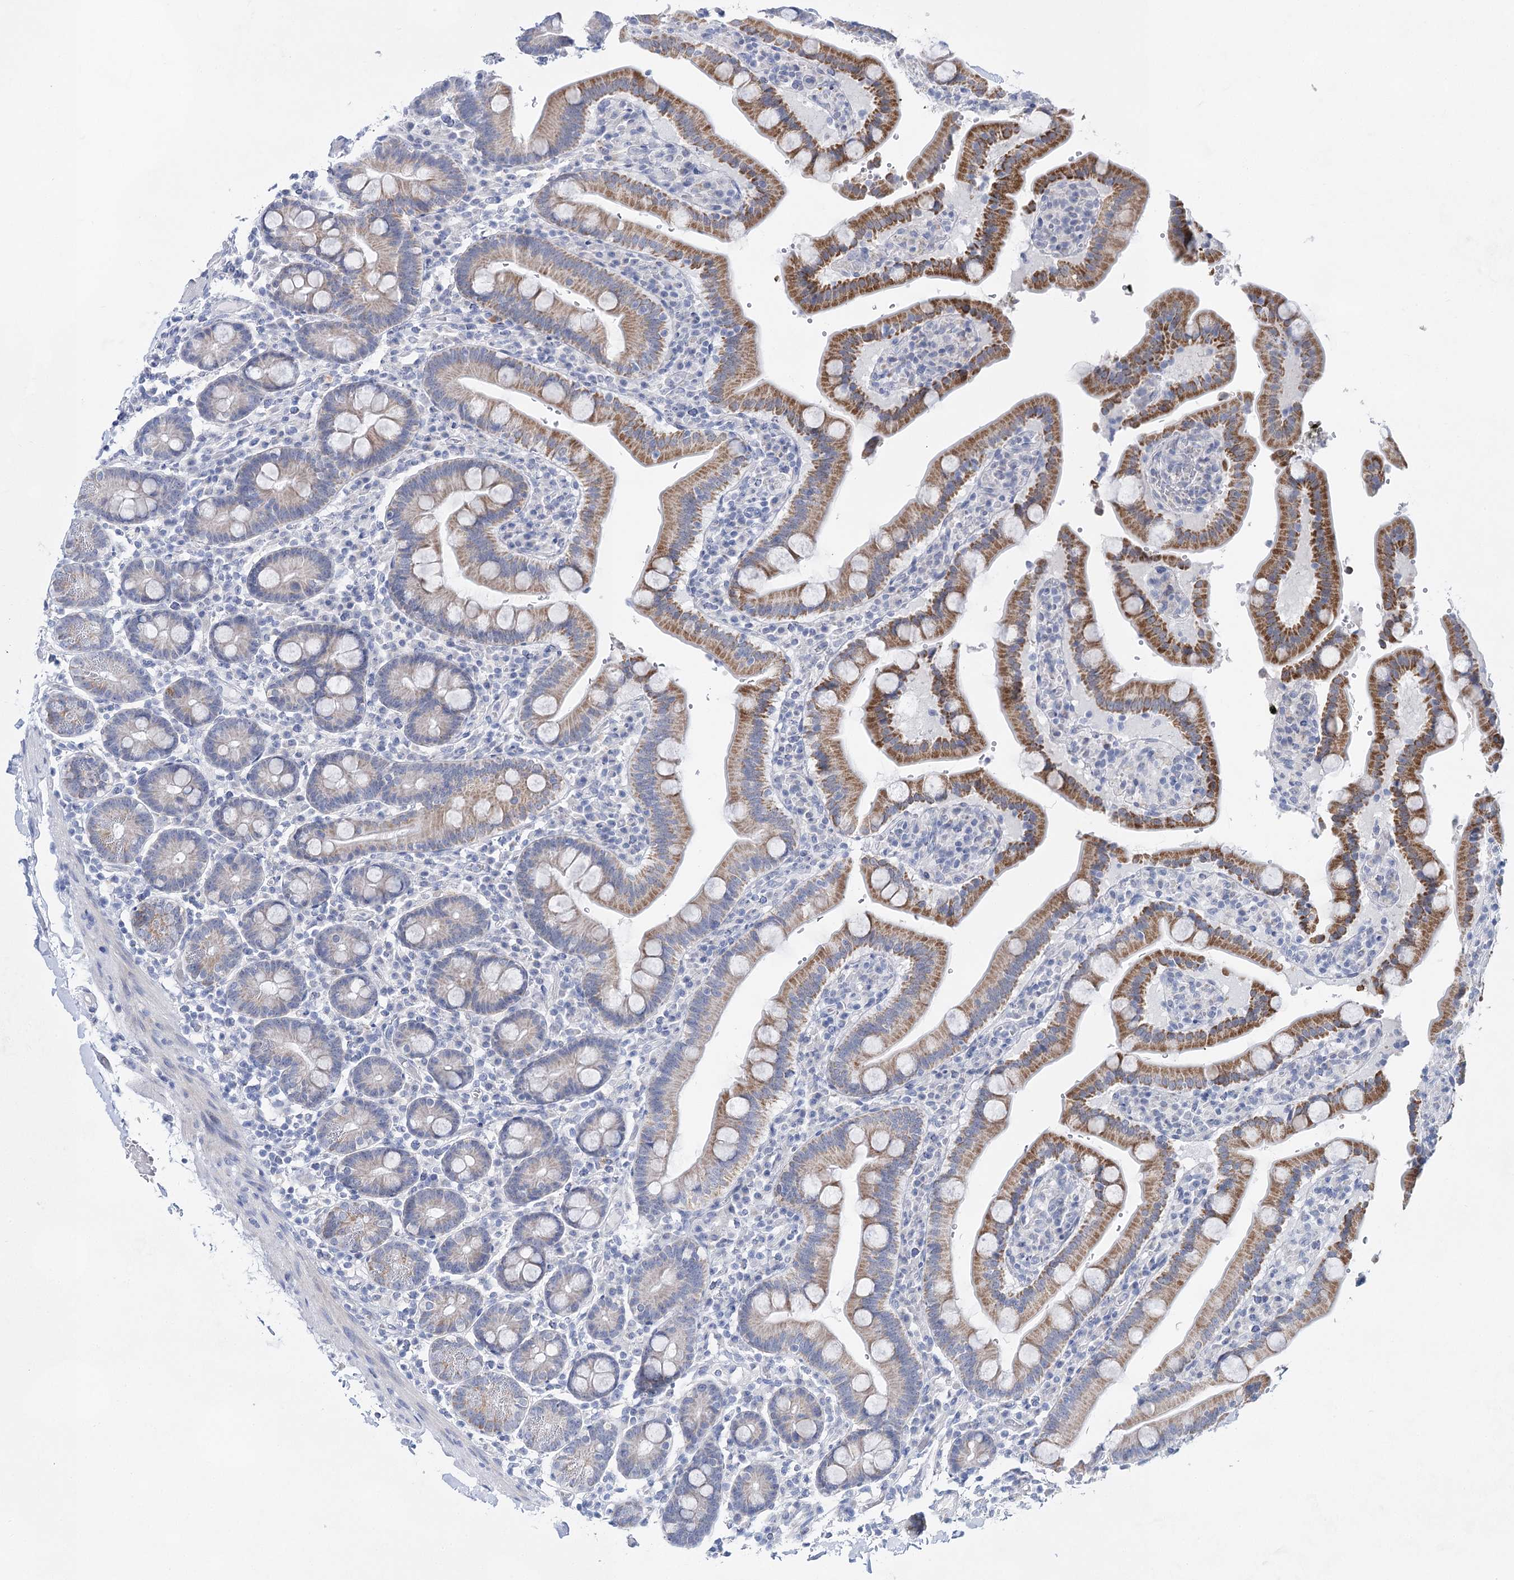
{"staining": {"intensity": "moderate", "quantity": "<25%", "location": "cytoplasmic/membranous"}, "tissue": "duodenum", "cell_type": "Glandular cells", "image_type": "normal", "snomed": [{"axis": "morphology", "description": "Normal tissue, NOS"}, {"axis": "topography", "description": "Small intestine, NOS"}], "caption": "Duodenum was stained to show a protein in brown. There is low levels of moderate cytoplasmic/membranous staining in about <25% of glandular cells. The protein of interest is stained brown, and the nuclei are stained in blue (DAB (3,3'-diaminobenzidine) IHC with brightfield microscopy, high magnification).", "gene": "BPHL", "patient": {"sex": "female", "age": 71}}